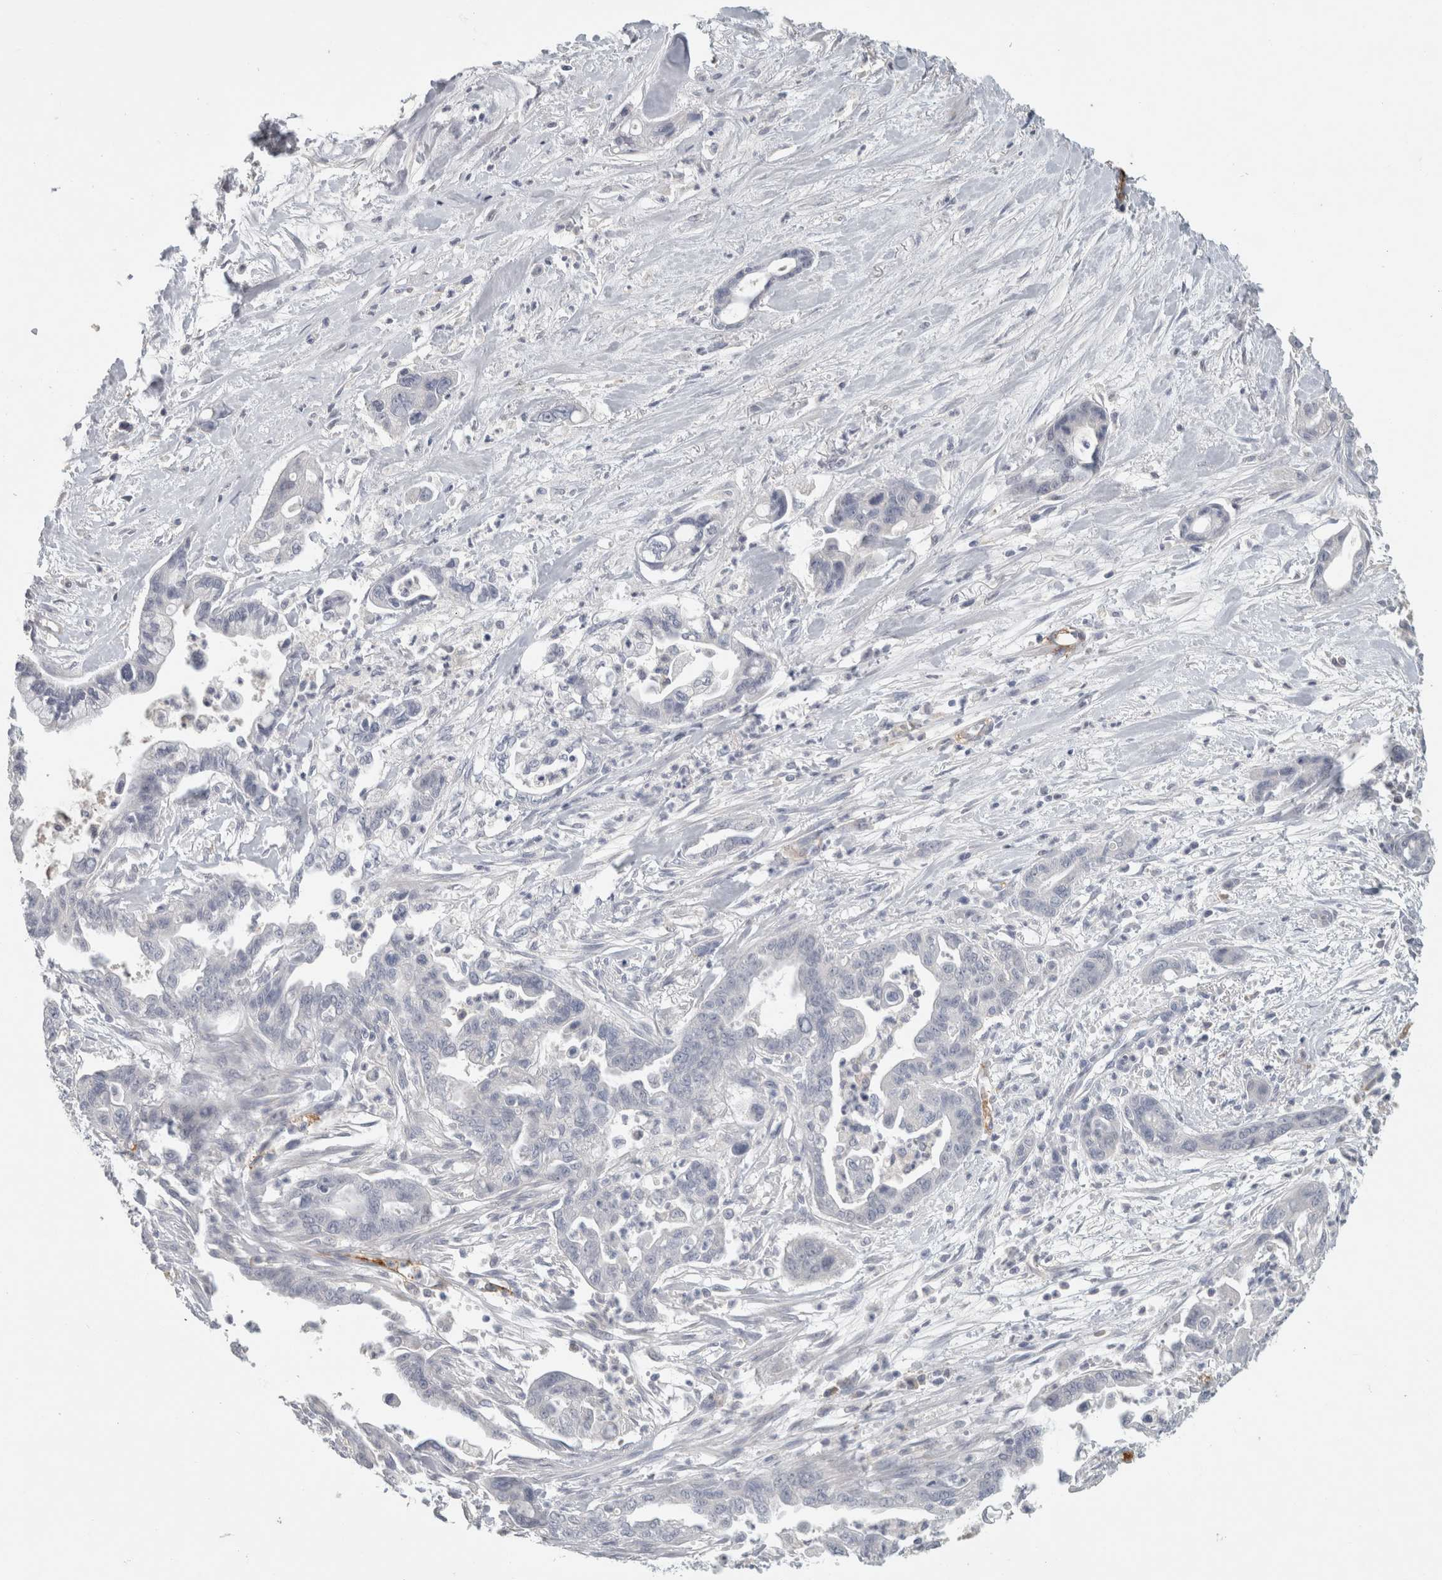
{"staining": {"intensity": "negative", "quantity": "none", "location": "none"}, "tissue": "pancreatic cancer", "cell_type": "Tumor cells", "image_type": "cancer", "snomed": [{"axis": "morphology", "description": "Adenocarcinoma, NOS"}, {"axis": "topography", "description": "Pancreas"}], "caption": "An immunohistochemistry (IHC) image of adenocarcinoma (pancreatic) is shown. There is no staining in tumor cells of adenocarcinoma (pancreatic).", "gene": "CD36", "patient": {"sex": "male", "age": 70}}